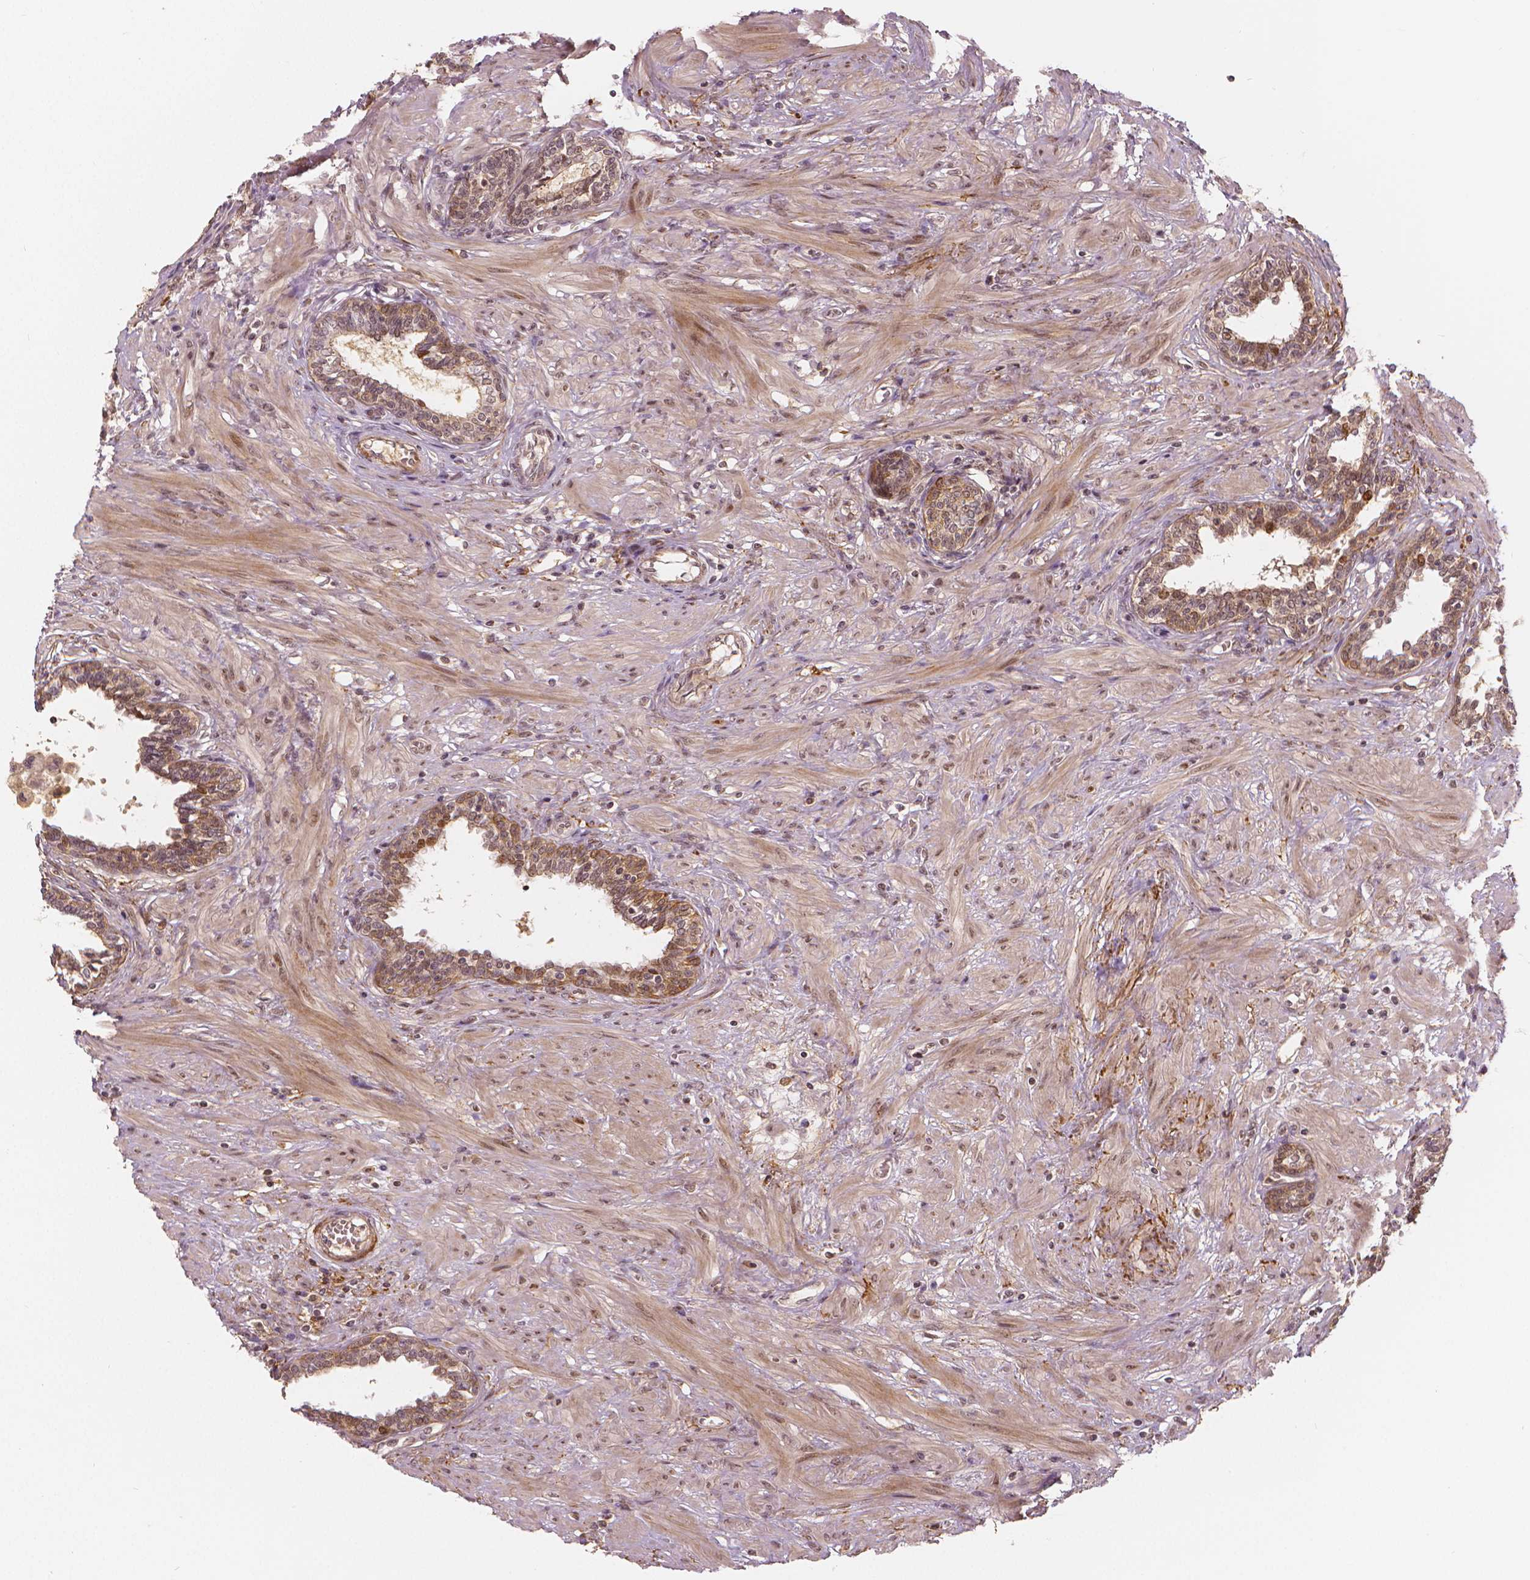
{"staining": {"intensity": "moderate", "quantity": "<25%", "location": "nuclear"}, "tissue": "prostate", "cell_type": "Glandular cells", "image_type": "normal", "snomed": [{"axis": "morphology", "description": "Normal tissue, NOS"}, {"axis": "topography", "description": "Prostate"}], "caption": "Glandular cells exhibit low levels of moderate nuclear positivity in approximately <25% of cells in benign human prostate.", "gene": "NSD2", "patient": {"sex": "male", "age": 55}}